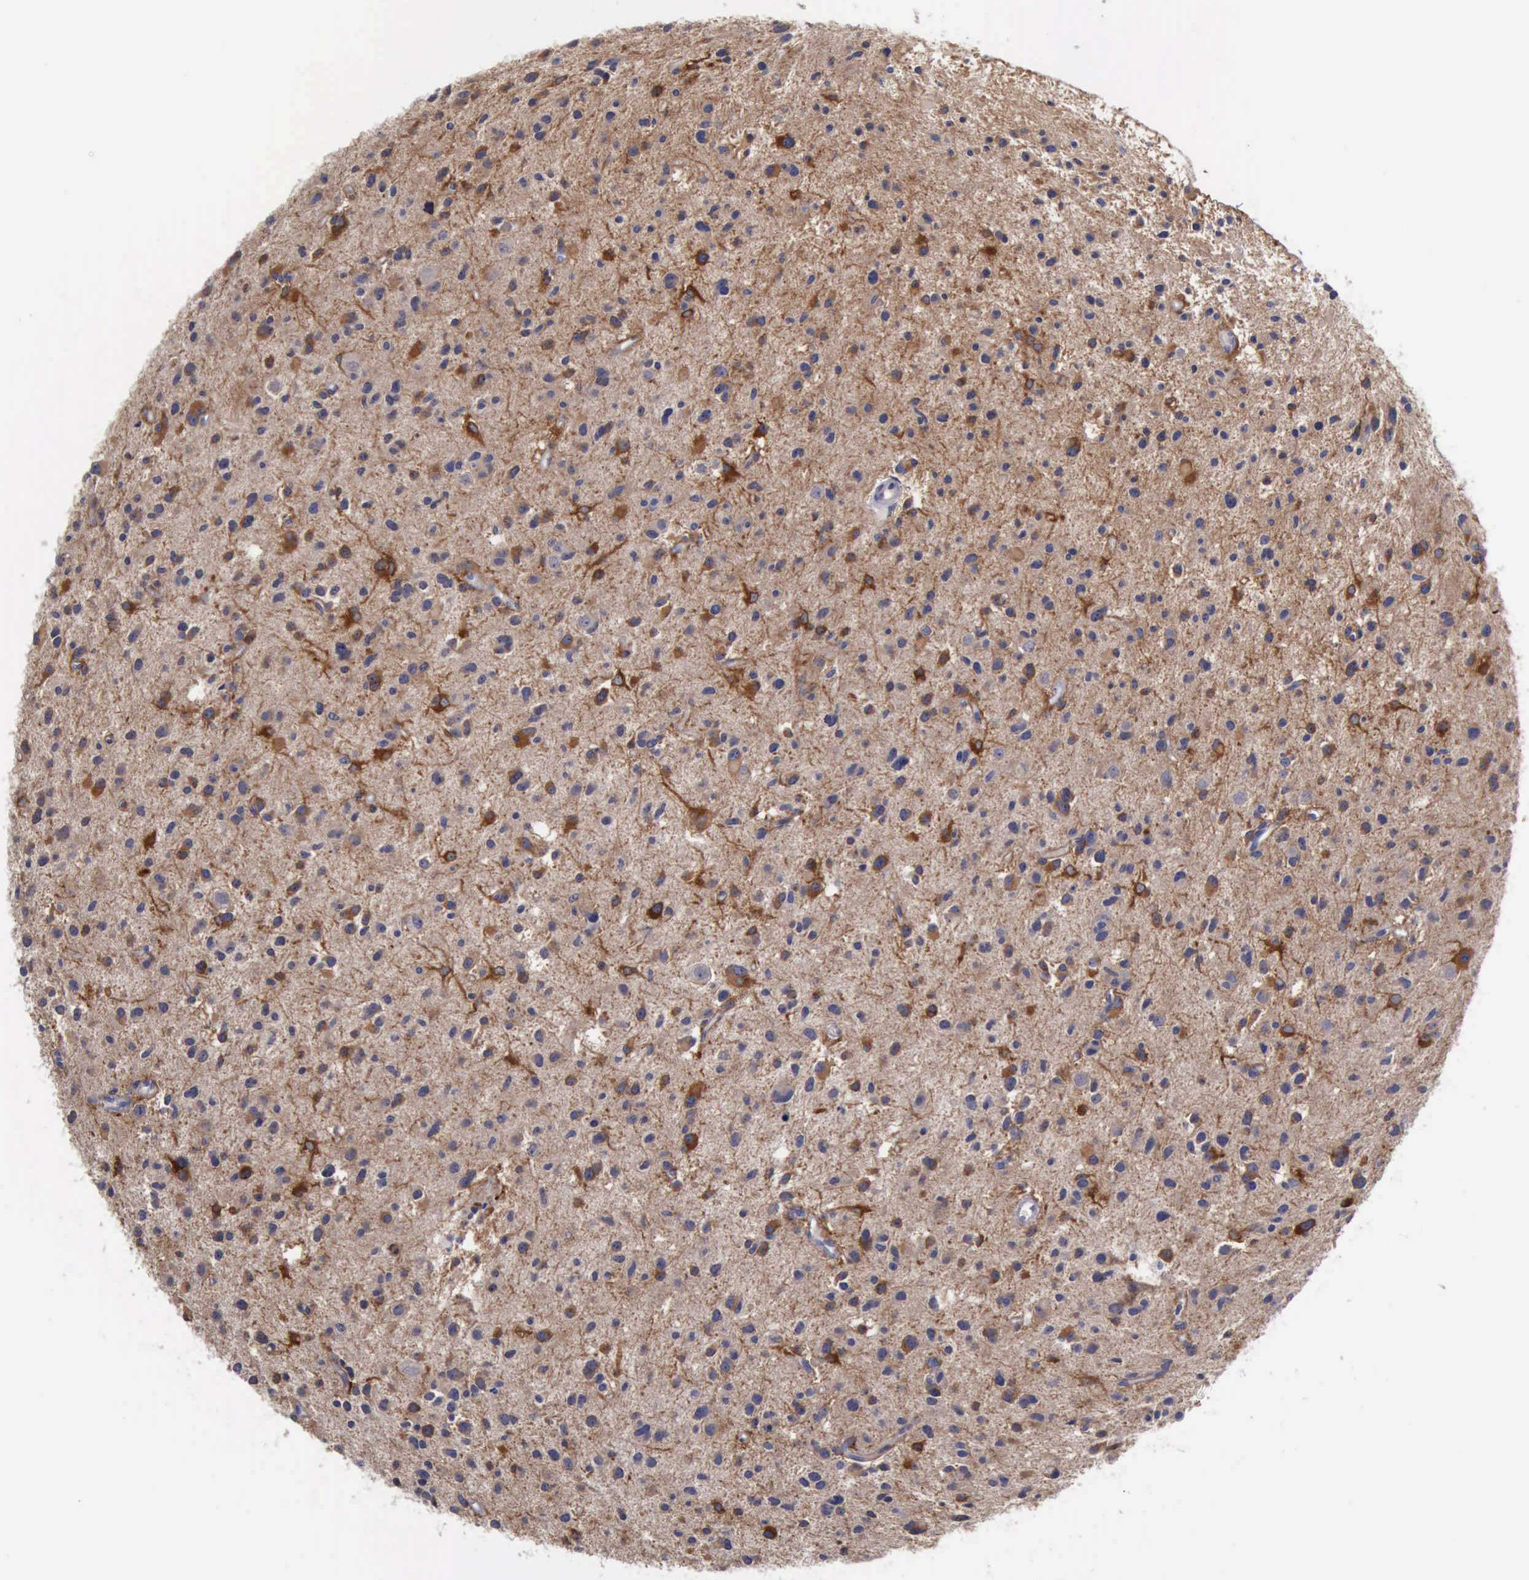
{"staining": {"intensity": "moderate", "quantity": "<25%", "location": "cytoplasmic/membranous"}, "tissue": "glioma", "cell_type": "Tumor cells", "image_type": "cancer", "snomed": [{"axis": "morphology", "description": "Glioma, malignant, Low grade"}, {"axis": "topography", "description": "Brain"}], "caption": "Malignant glioma (low-grade) stained with a brown dye demonstrates moderate cytoplasmic/membranous positive expression in approximately <25% of tumor cells.", "gene": "PHKA1", "patient": {"sex": "female", "age": 46}}